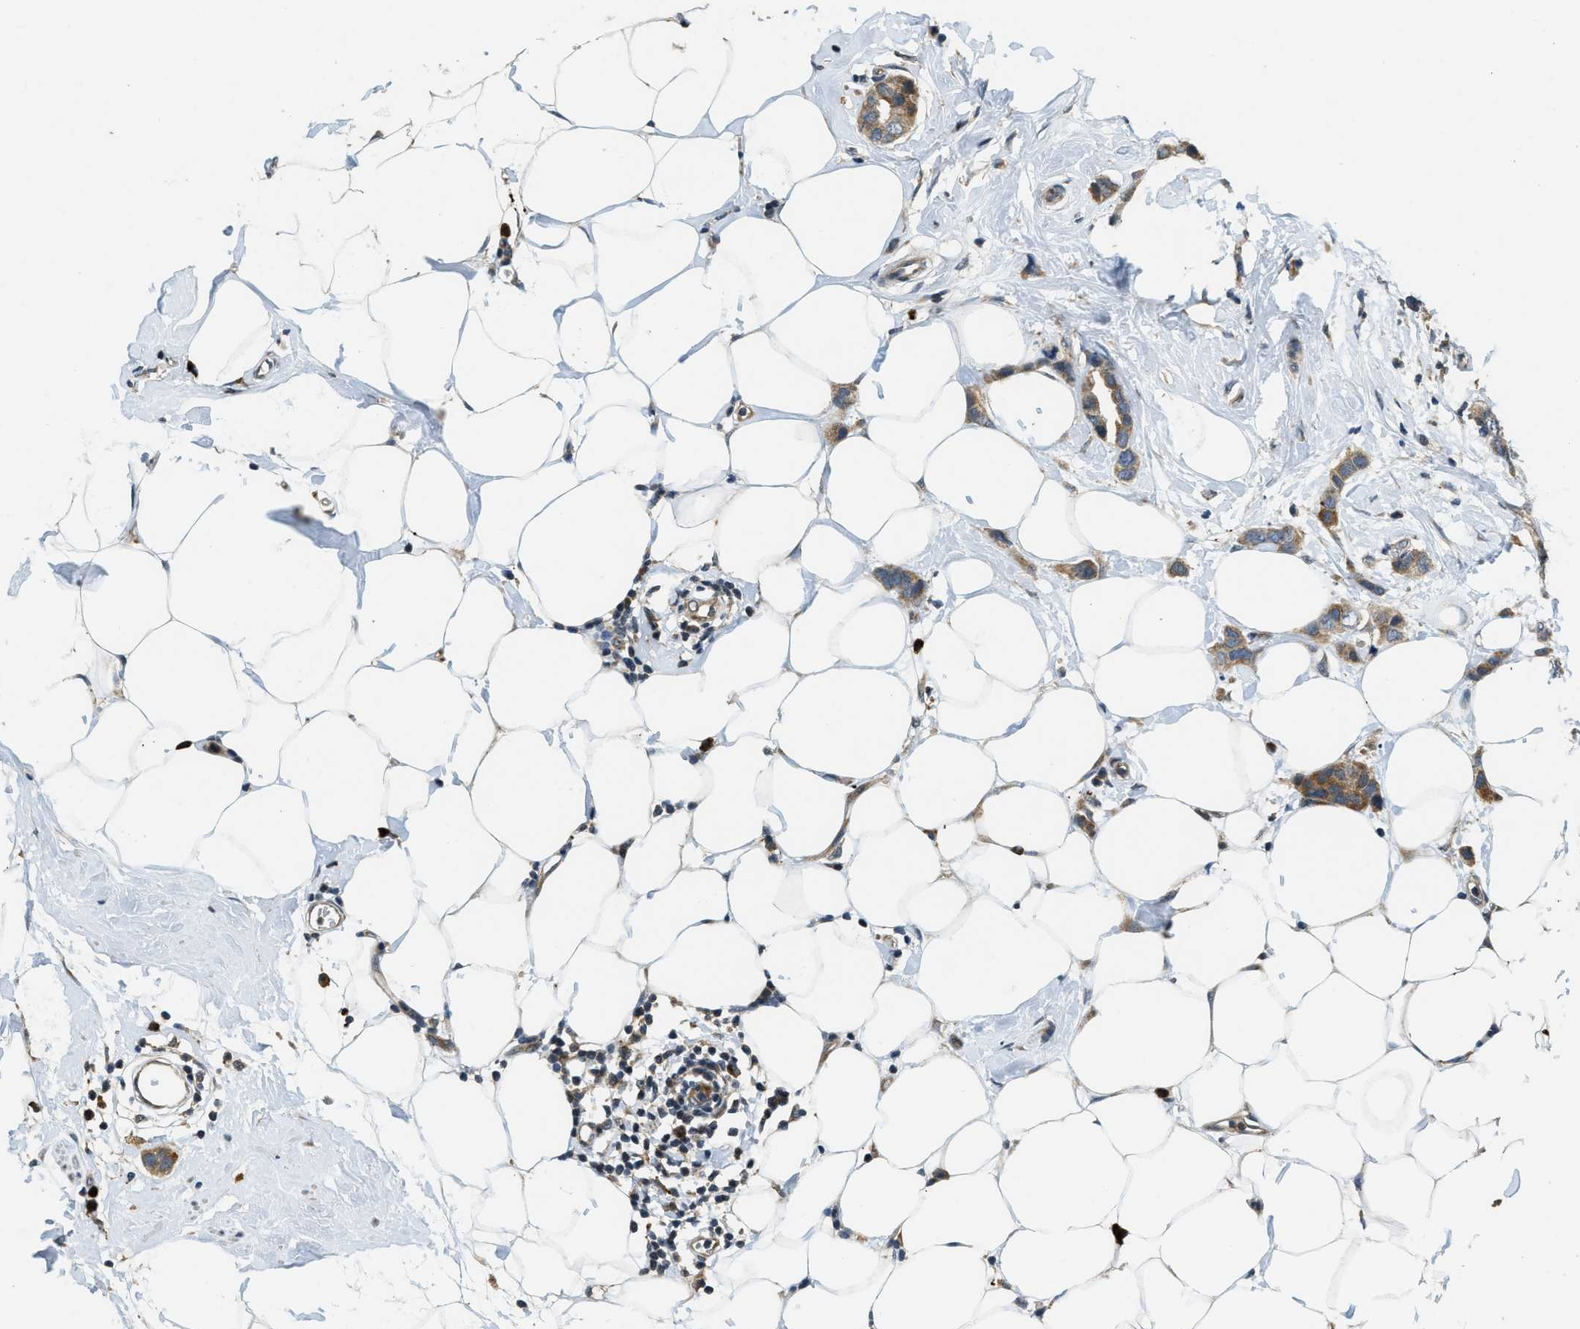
{"staining": {"intensity": "moderate", "quantity": ">75%", "location": "cytoplasmic/membranous"}, "tissue": "breast cancer", "cell_type": "Tumor cells", "image_type": "cancer", "snomed": [{"axis": "morphology", "description": "Normal tissue, NOS"}, {"axis": "morphology", "description": "Duct carcinoma"}, {"axis": "topography", "description": "Breast"}], "caption": "DAB immunohistochemical staining of infiltrating ductal carcinoma (breast) reveals moderate cytoplasmic/membranous protein positivity in about >75% of tumor cells.", "gene": "HERC2", "patient": {"sex": "female", "age": 50}}